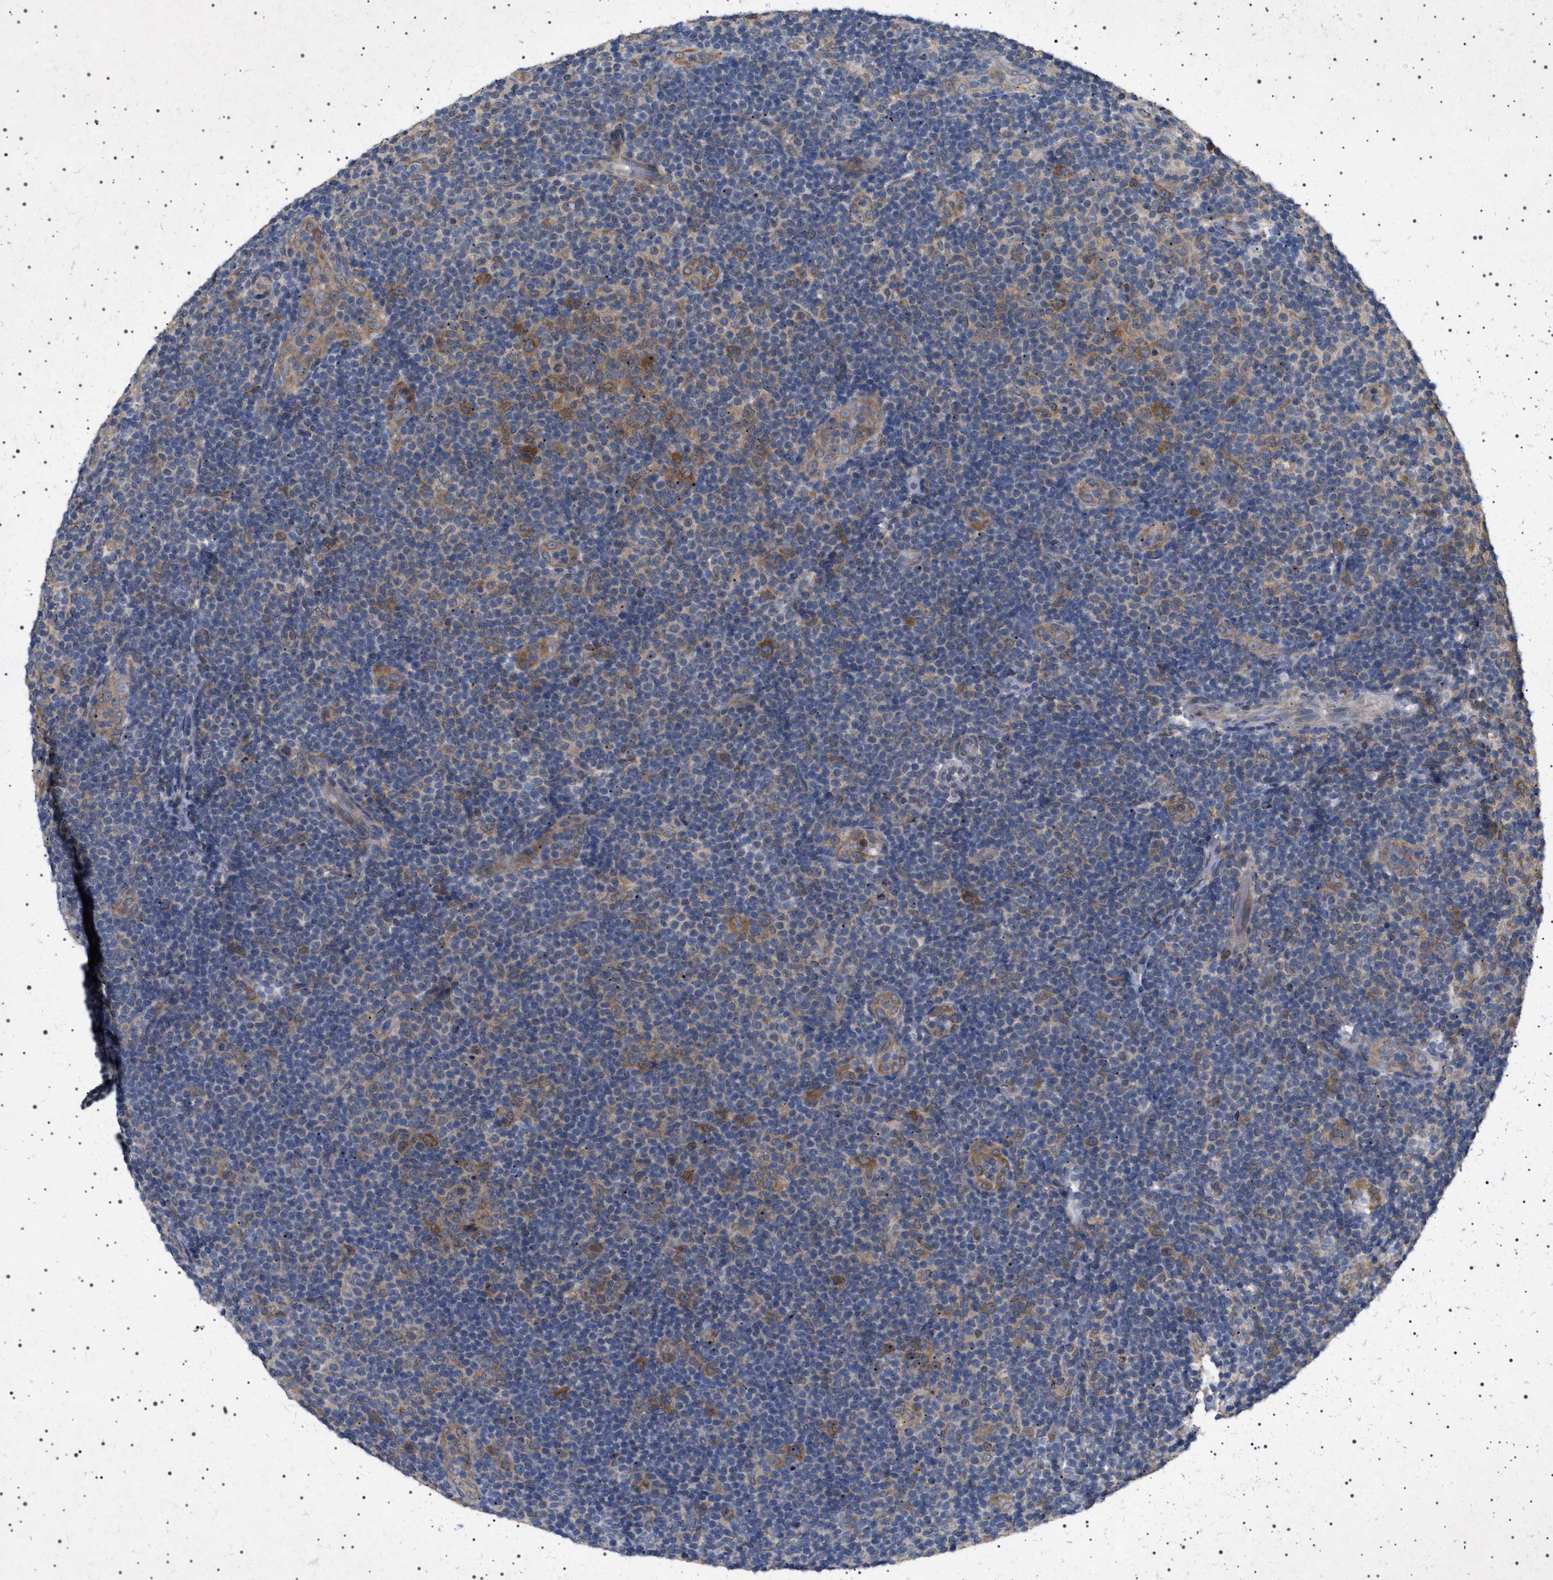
{"staining": {"intensity": "moderate", "quantity": "25%-75%", "location": "cytoplasmic/membranous"}, "tissue": "lymphoma", "cell_type": "Tumor cells", "image_type": "cancer", "snomed": [{"axis": "morphology", "description": "Malignant lymphoma, non-Hodgkin's type, Low grade"}, {"axis": "topography", "description": "Lymph node"}], "caption": "Immunohistochemical staining of lymphoma demonstrates medium levels of moderate cytoplasmic/membranous protein positivity in approximately 25%-75% of tumor cells.", "gene": "NUP93", "patient": {"sex": "male", "age": 83}}